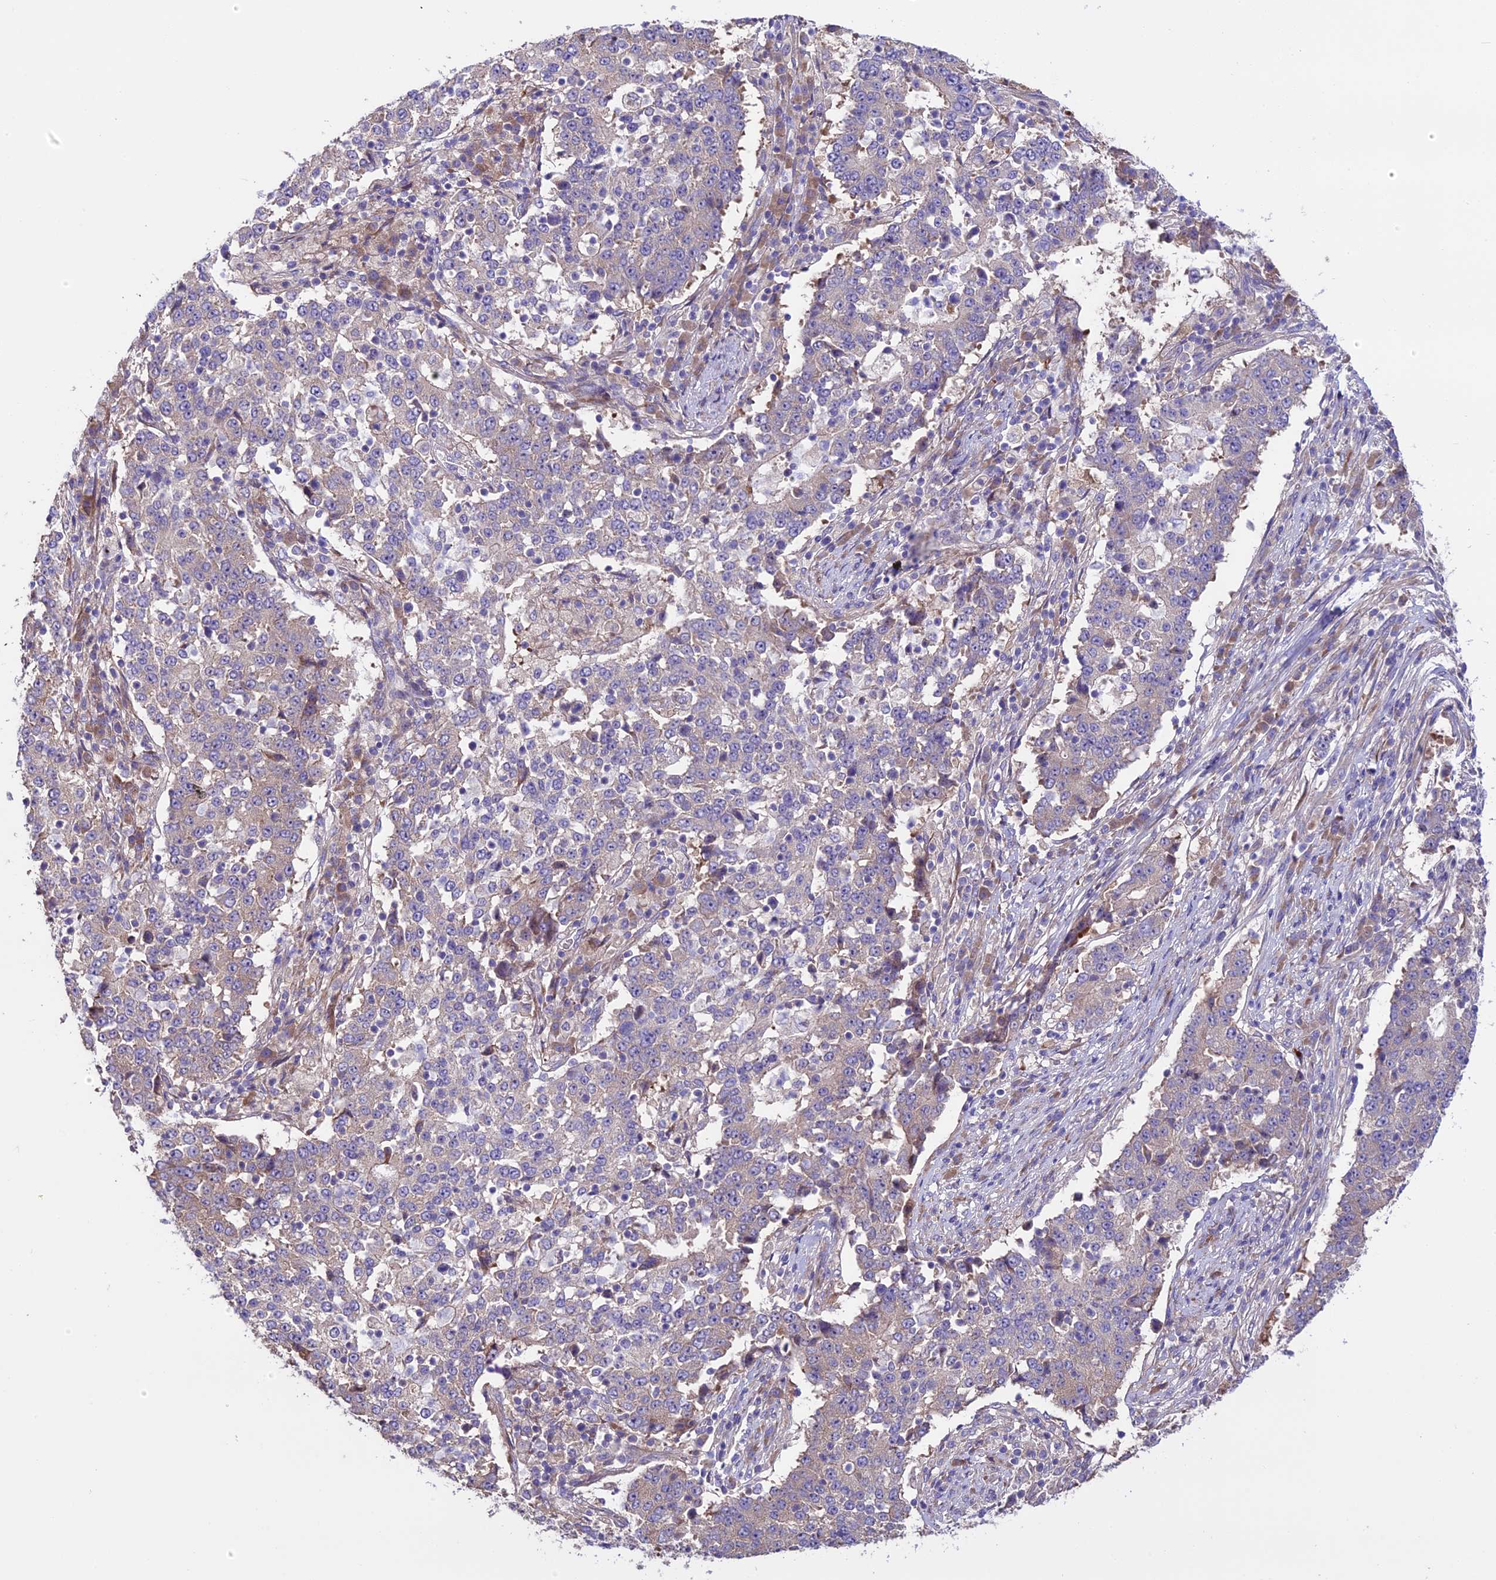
{"staining": {"intensity": "negative", "quantity": "none", "location": "none"}, "tissue": "stomach cancer", "cell_type": "Tumor cells", "image_type": "cancer", "snomed": [{"axis": "morphology", "description": "Adenocarcinoma, NOS"}, {"axis": "topography", "description": "Stomach"}], "caption": "This is a micrograph of immunohistochemistry (IHC) staining of stomach cancer, which shows no expression in tumor cells. The staining was performed using DAB (3,3'-diaminobenzidine) to visualize the protein expression in brown, while the nuclei were stained in blue with hematoxylin (Magnification: 20x).", "gene": "SPIRE1", "patient": {"sex": "male", "age": 59}}